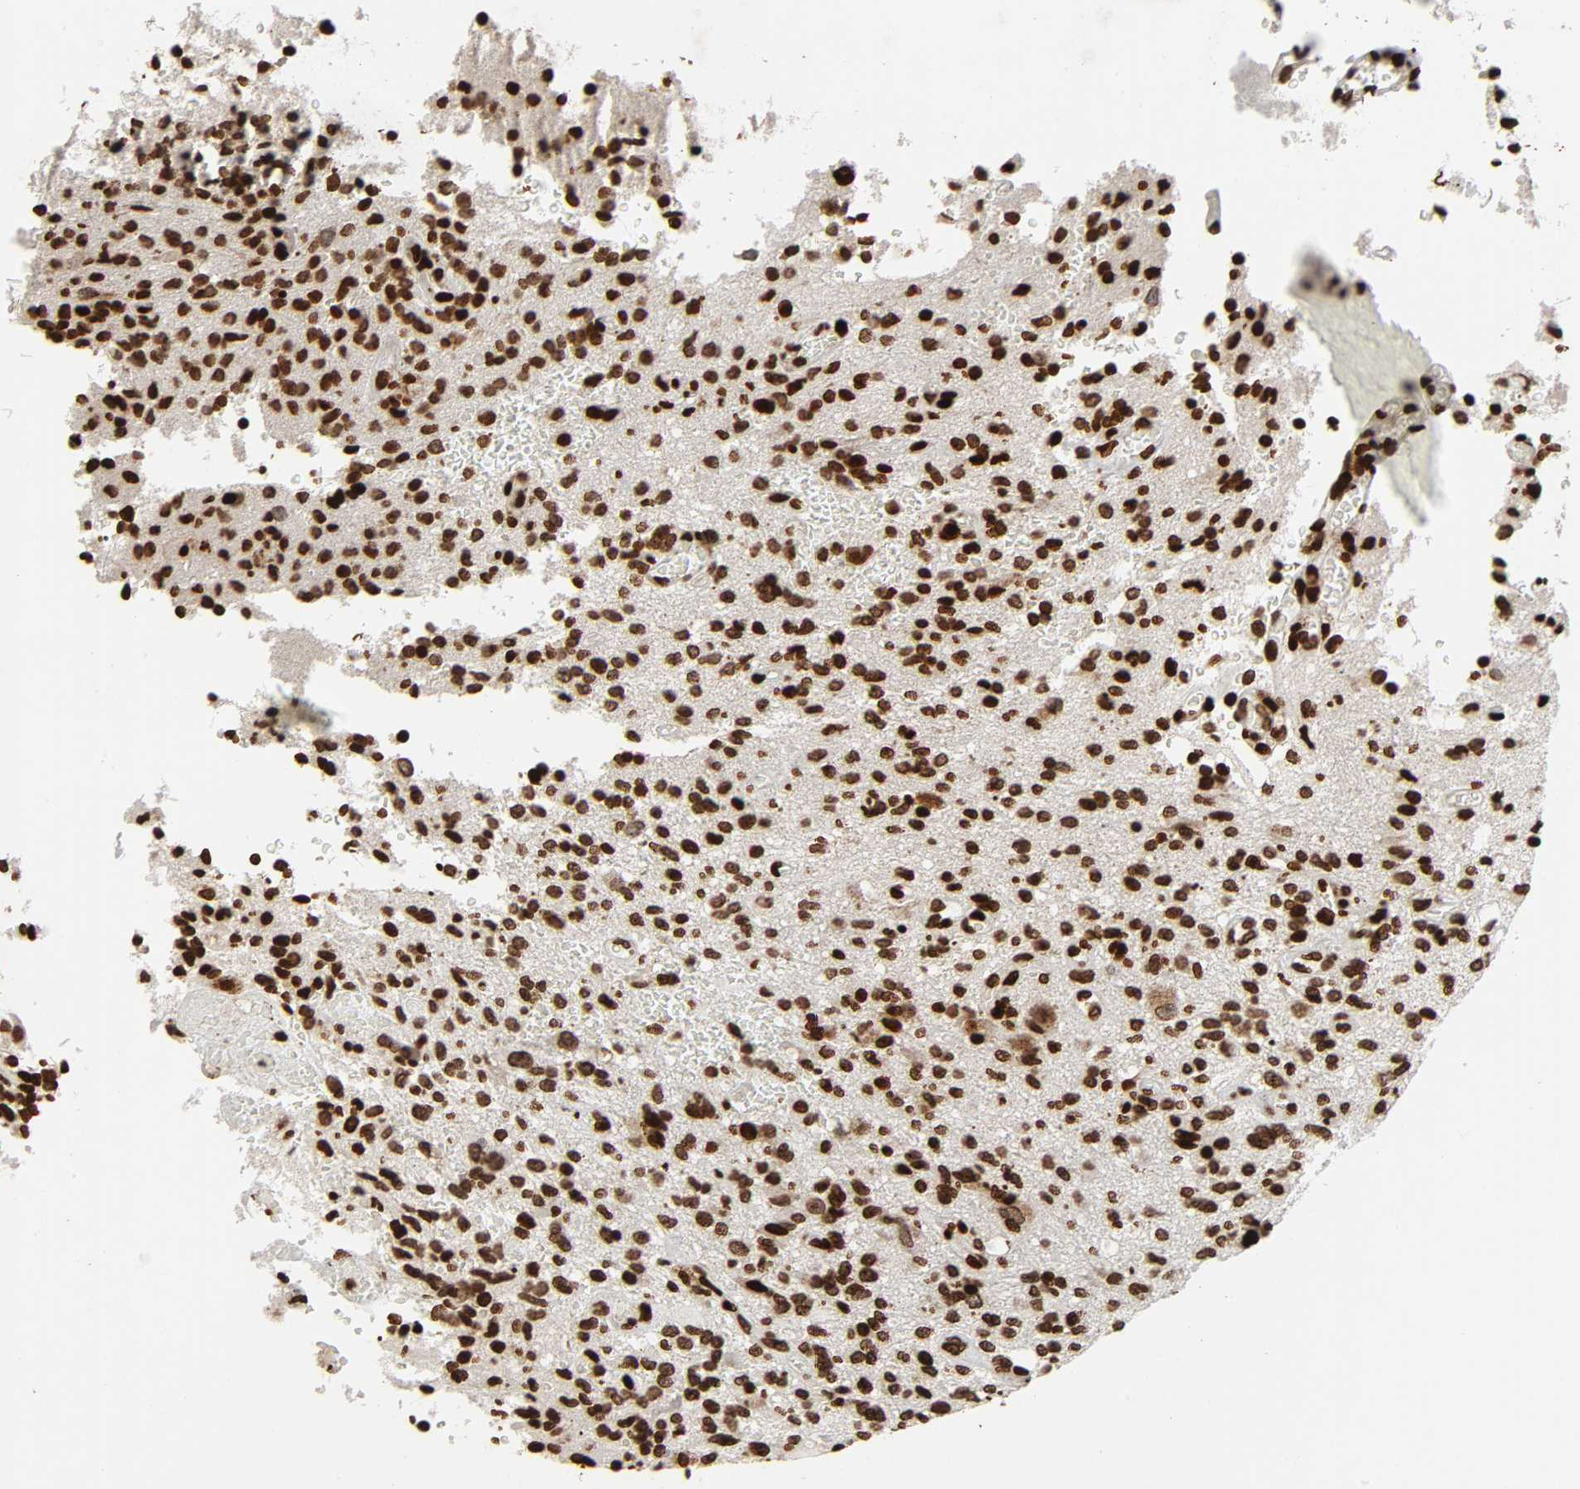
{"staining": {"intensity": "strong", "quantity": ">75%", "location": "nuclear"}, "tissue": "glioma", "cell_type": "Tumor cells", "image_type": "cancer", "snomed": [{"axis": "morphology", "description": "Normal tissue, NOS"}, {"axis": "morphology", "description": "Glioma, malignant, High grade"}, {"axis": "topography", "description": "Cerebral cortex"}], "caption": "Malignant glioma (high-grade) tissue shows strong nuclear staining in approximately >75% of tumor cells", "gene": "RXRA", "patient": {"sex": "male", "age": 75}}